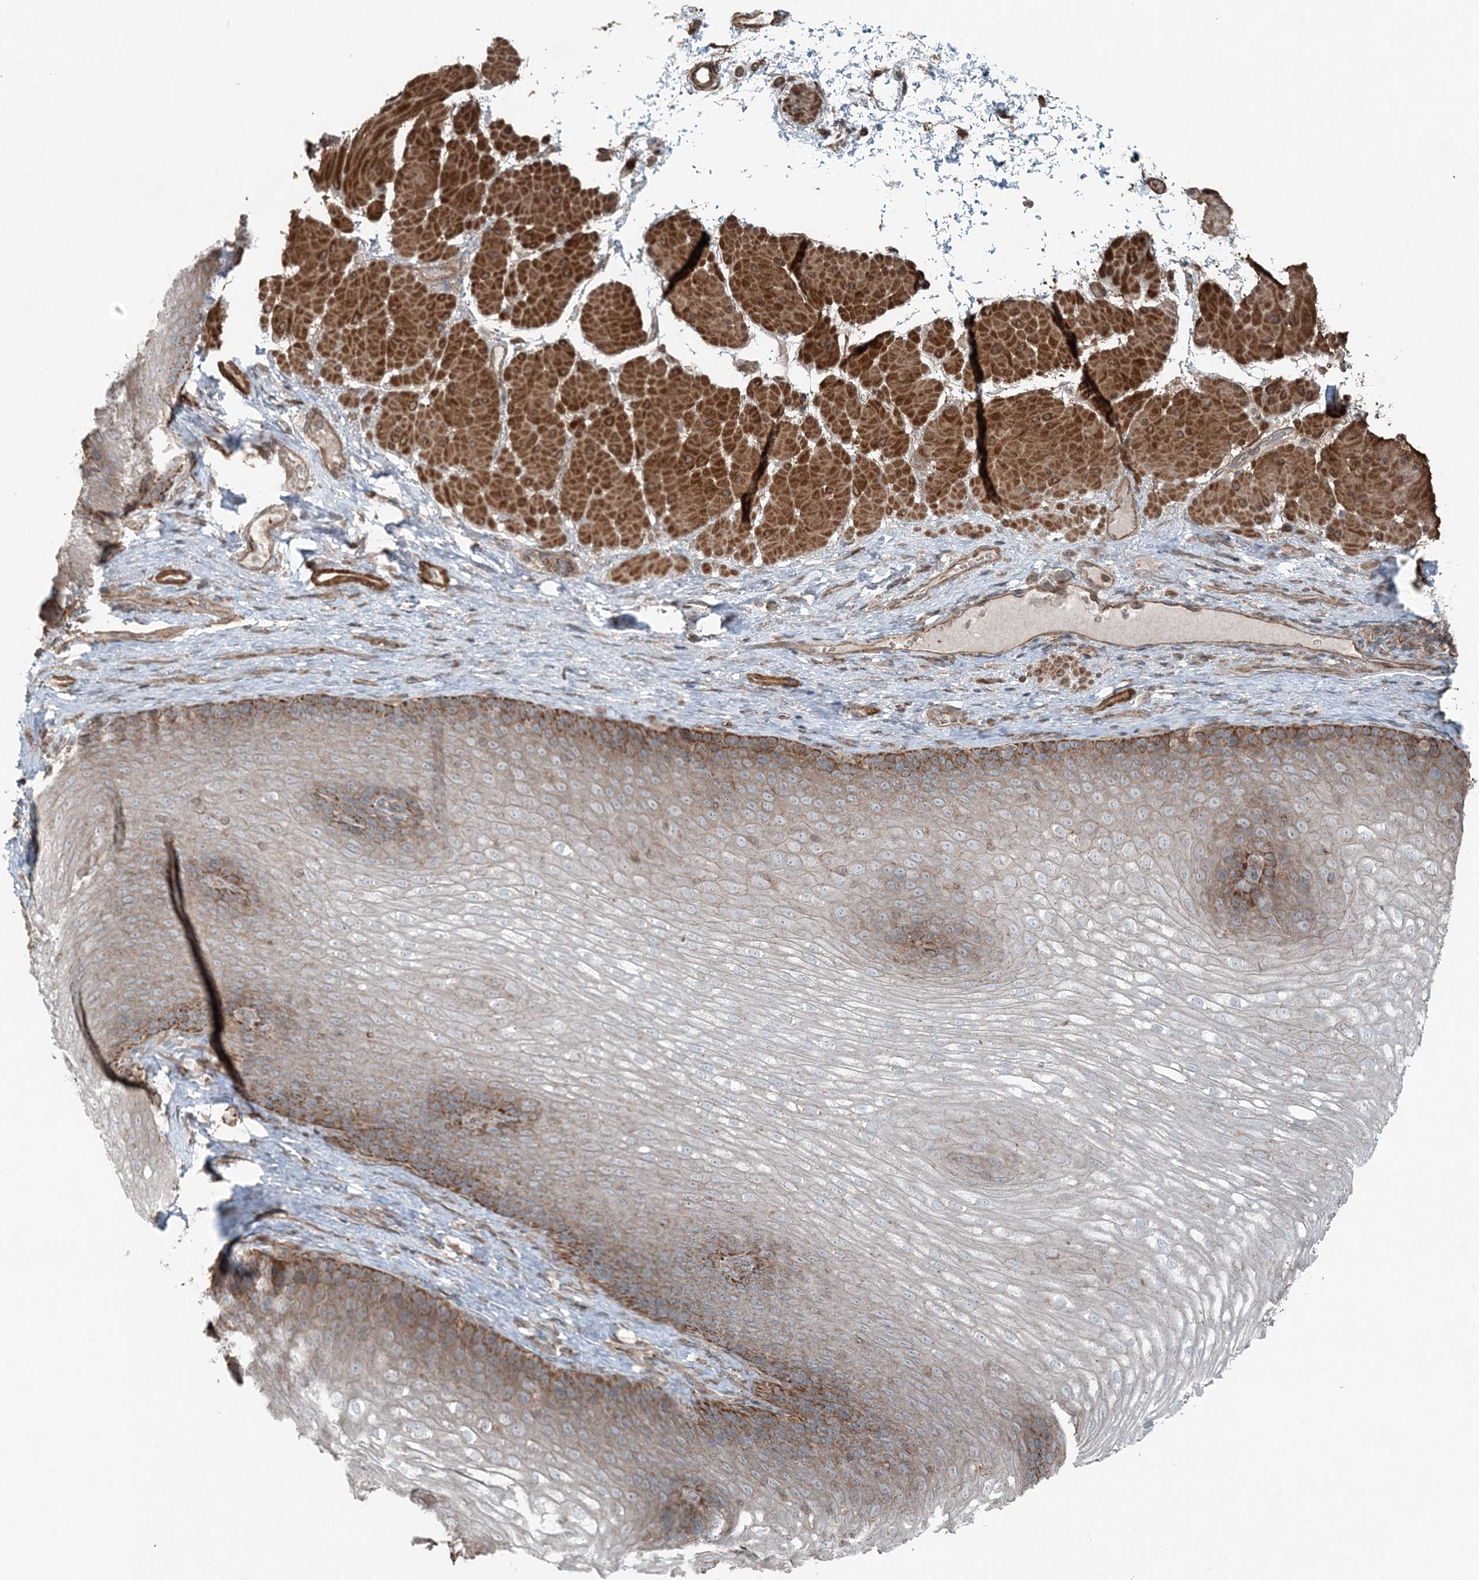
{"staining": {"intensity": "moderate", "quantity": "25%-75%", "location": "cytoplasmic/membranous"}, "tissue": "esophagus", "cell_type": "Squamous epithelial cells", "image_type": "normal", "snomed": [{"axis": "morphology", "description": "Normal tissue, NOS"}, {"axis": "topography", "description": "Esophagus"}], "caption": "Protein staining of normal esophagus reveals moderate cytoplasmic/membranous expression in approximately 25%-75% of squamous epithelial cells. The staining was performed using DAB to visualize the protein expression in brown, while the nuclei were stained in blue with hematoxylin (Magnification: 20x).", "gene": "KY", "patient": {"sex": "female", "age": 66}}